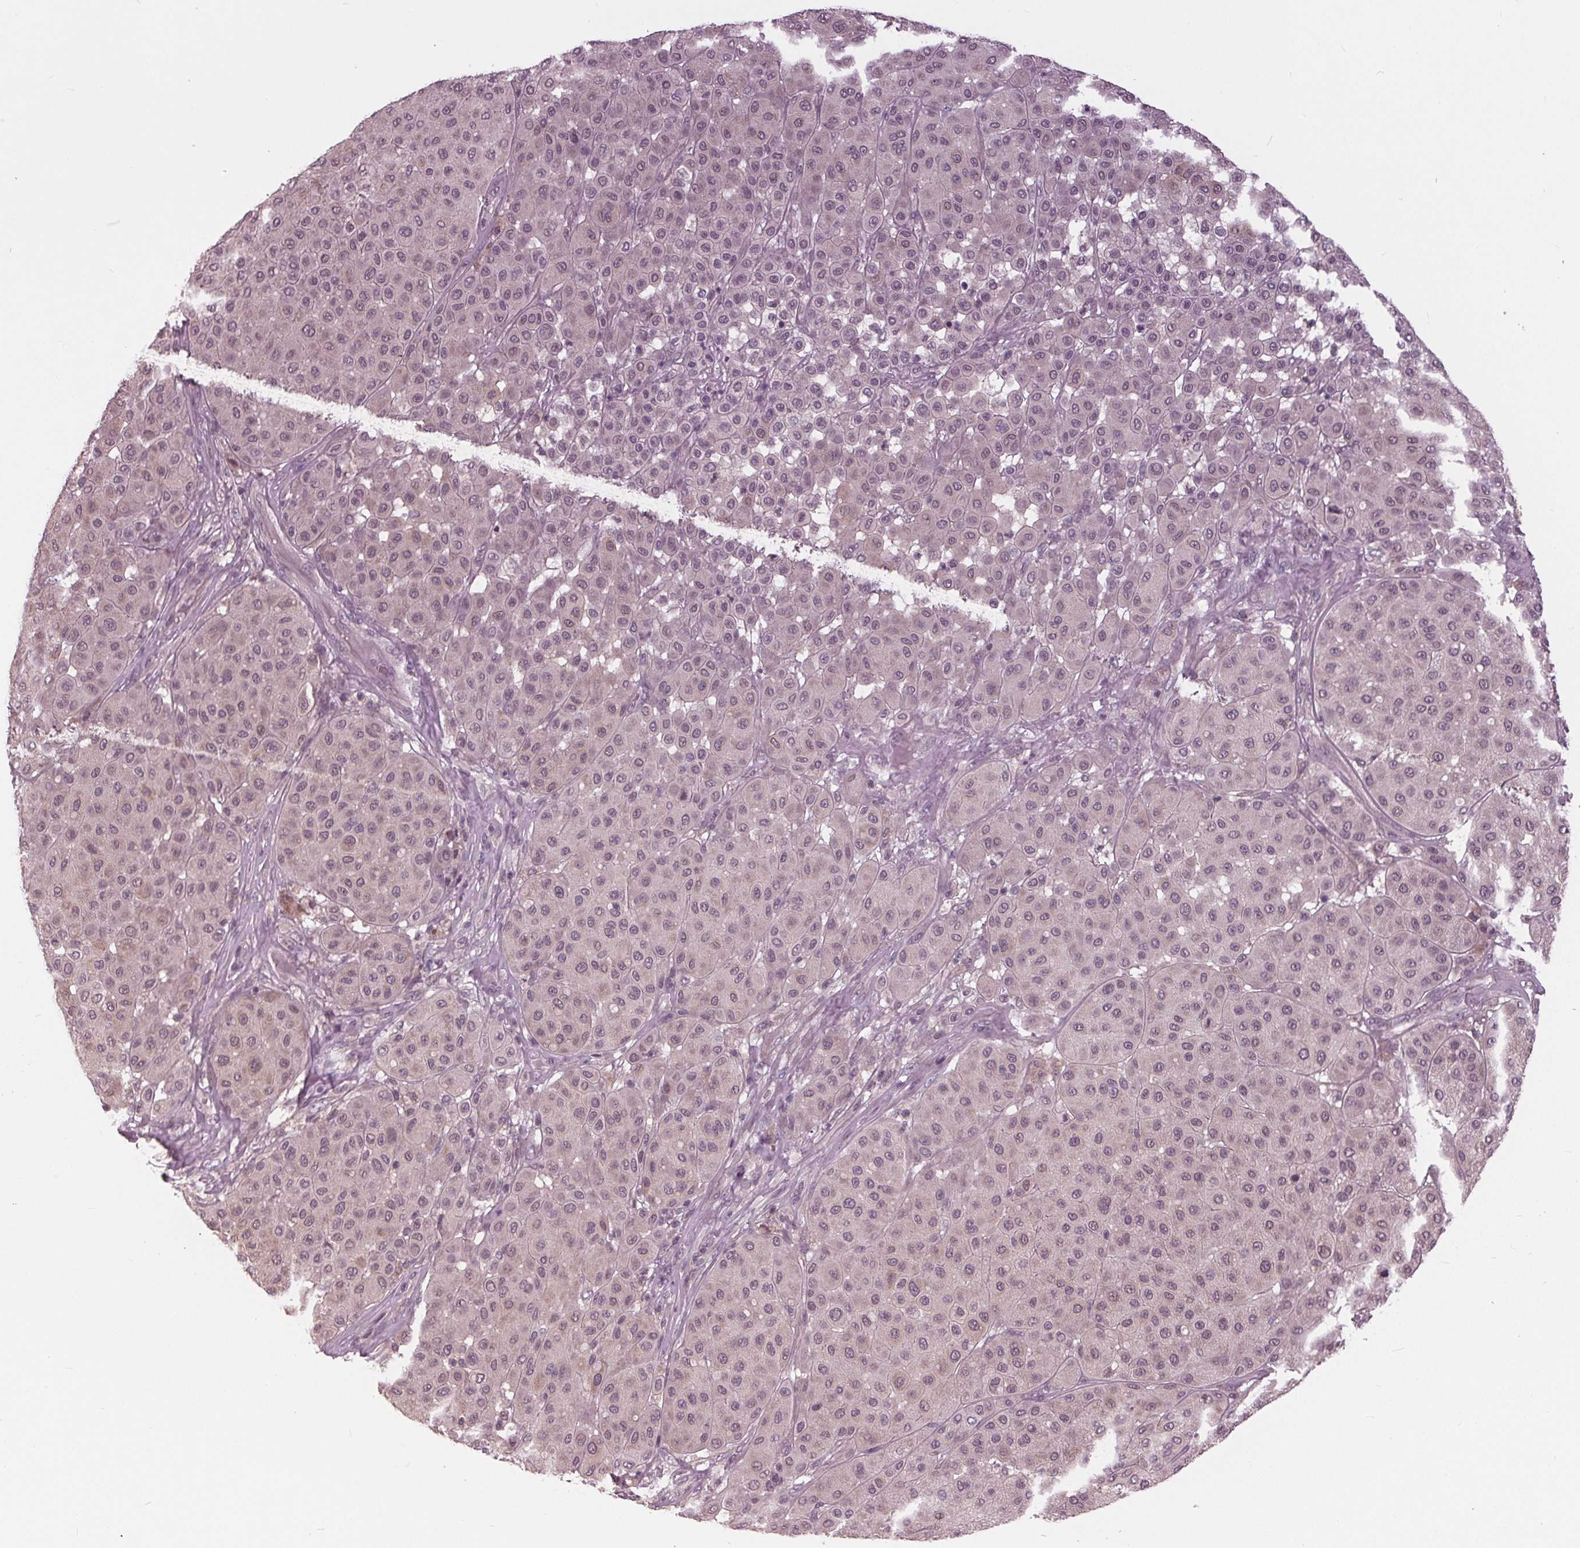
{"staining": {"intensity": "negative", "quantity": "none", "location": "none"}, "tissue": "melanoma", "cell_type": "Tumor cells", "image_type": "cancer", "snomed": [{"axis": "morphology", "description": "Malignant melanoma, Metastatic site"}, {"axis": "topography", "description": "Smooth muscle"}], "caption": "High power microscopy photomicrograph of an immunohistochemistry histopathology image of melanoma, revealing no significant staining in tumor cells.", "gene": "SIGLEC6", "patient": {"sex": "male", "age": 41}}